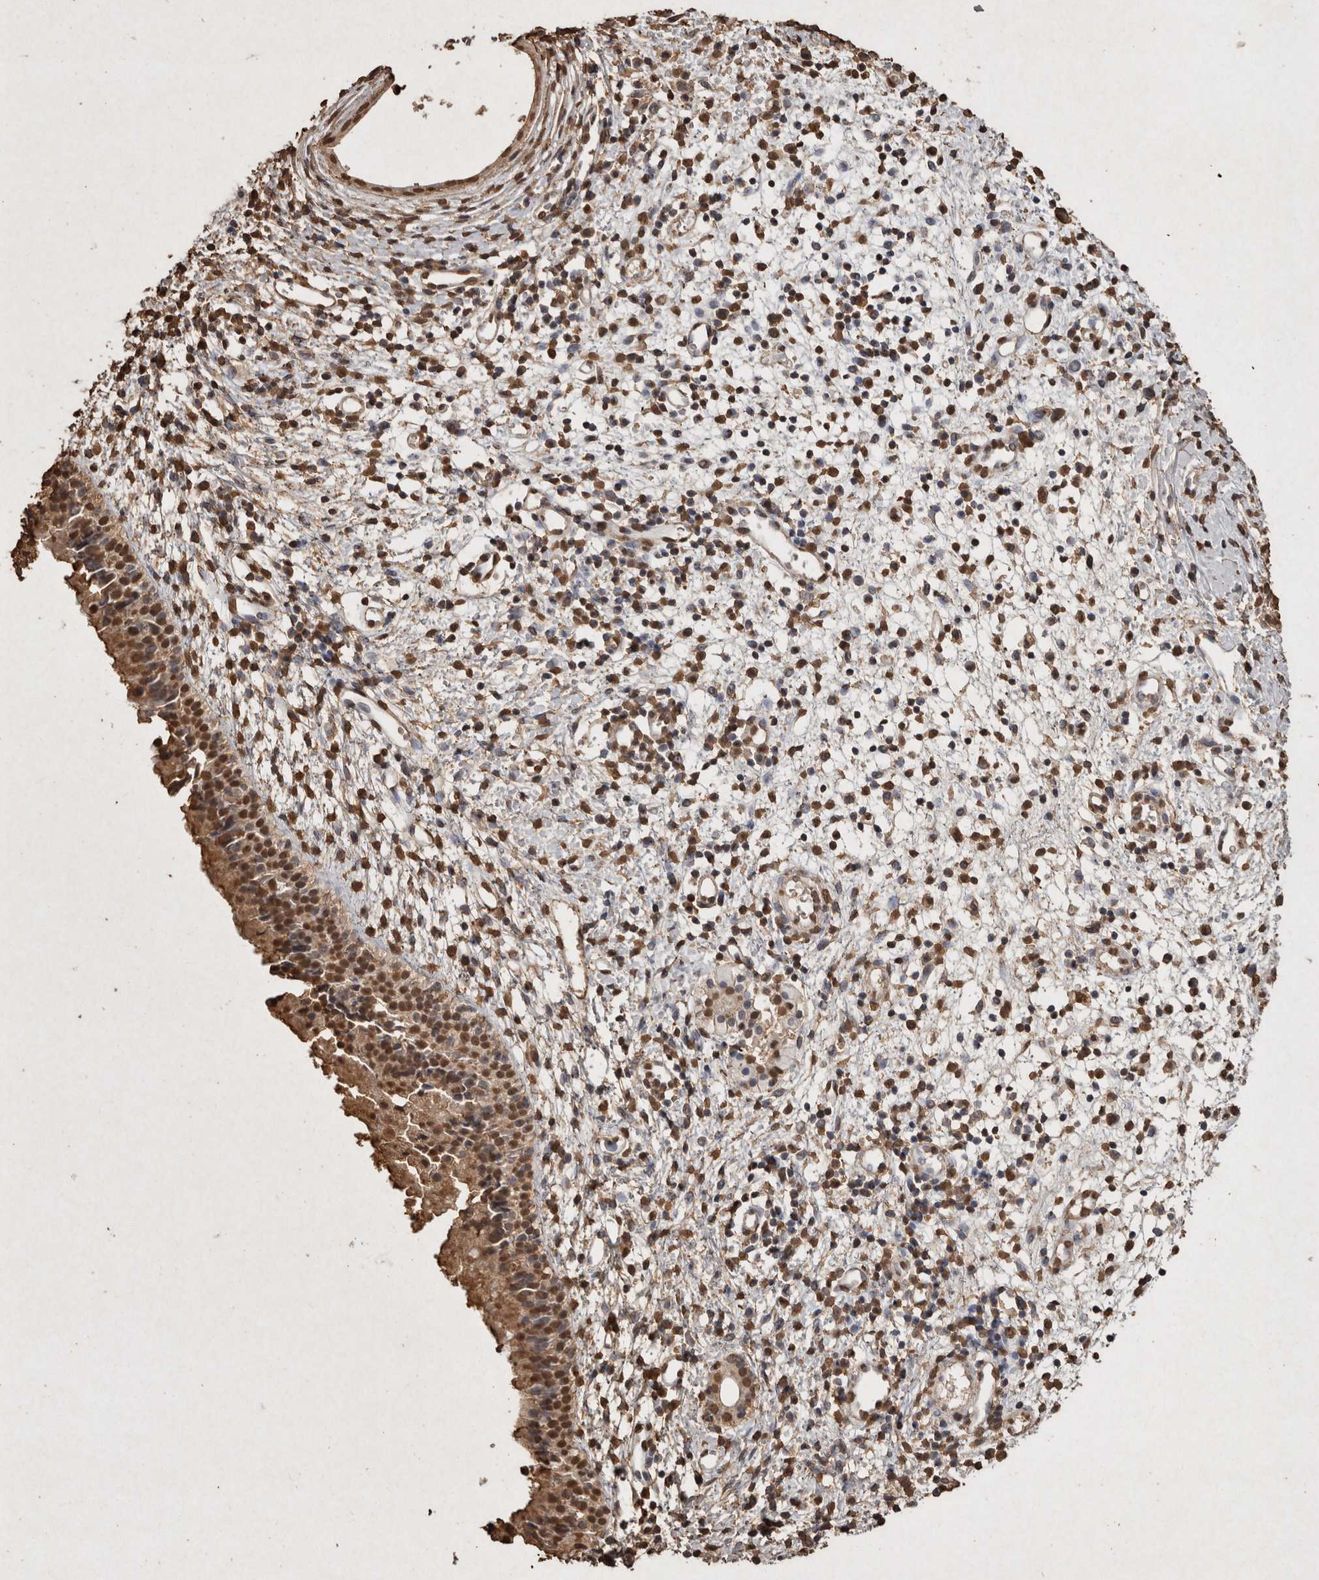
{"staining": {"intensity": "moderate", "quantity": ">75%", "location": "cytoplasmic/membranous,nuclear"}, "tissue": "nasopharynx", "cell_type": "Respiratory epithelial cells", "image_type": "normal", "snomed": [{"axis": "morphology", "description": "Normal tissue, NOS"}, {"axis": "topography", "description": "Nasopharynx"}], "caption": "Nasopharynx stained for a protein (brown) displays moderate cytoplasmic/membranous,nuclear positive expression in about >75% of respiratory epithelial cells.", "gene": "FSTL3", "patient": {"sex": "male", "age": 22}}